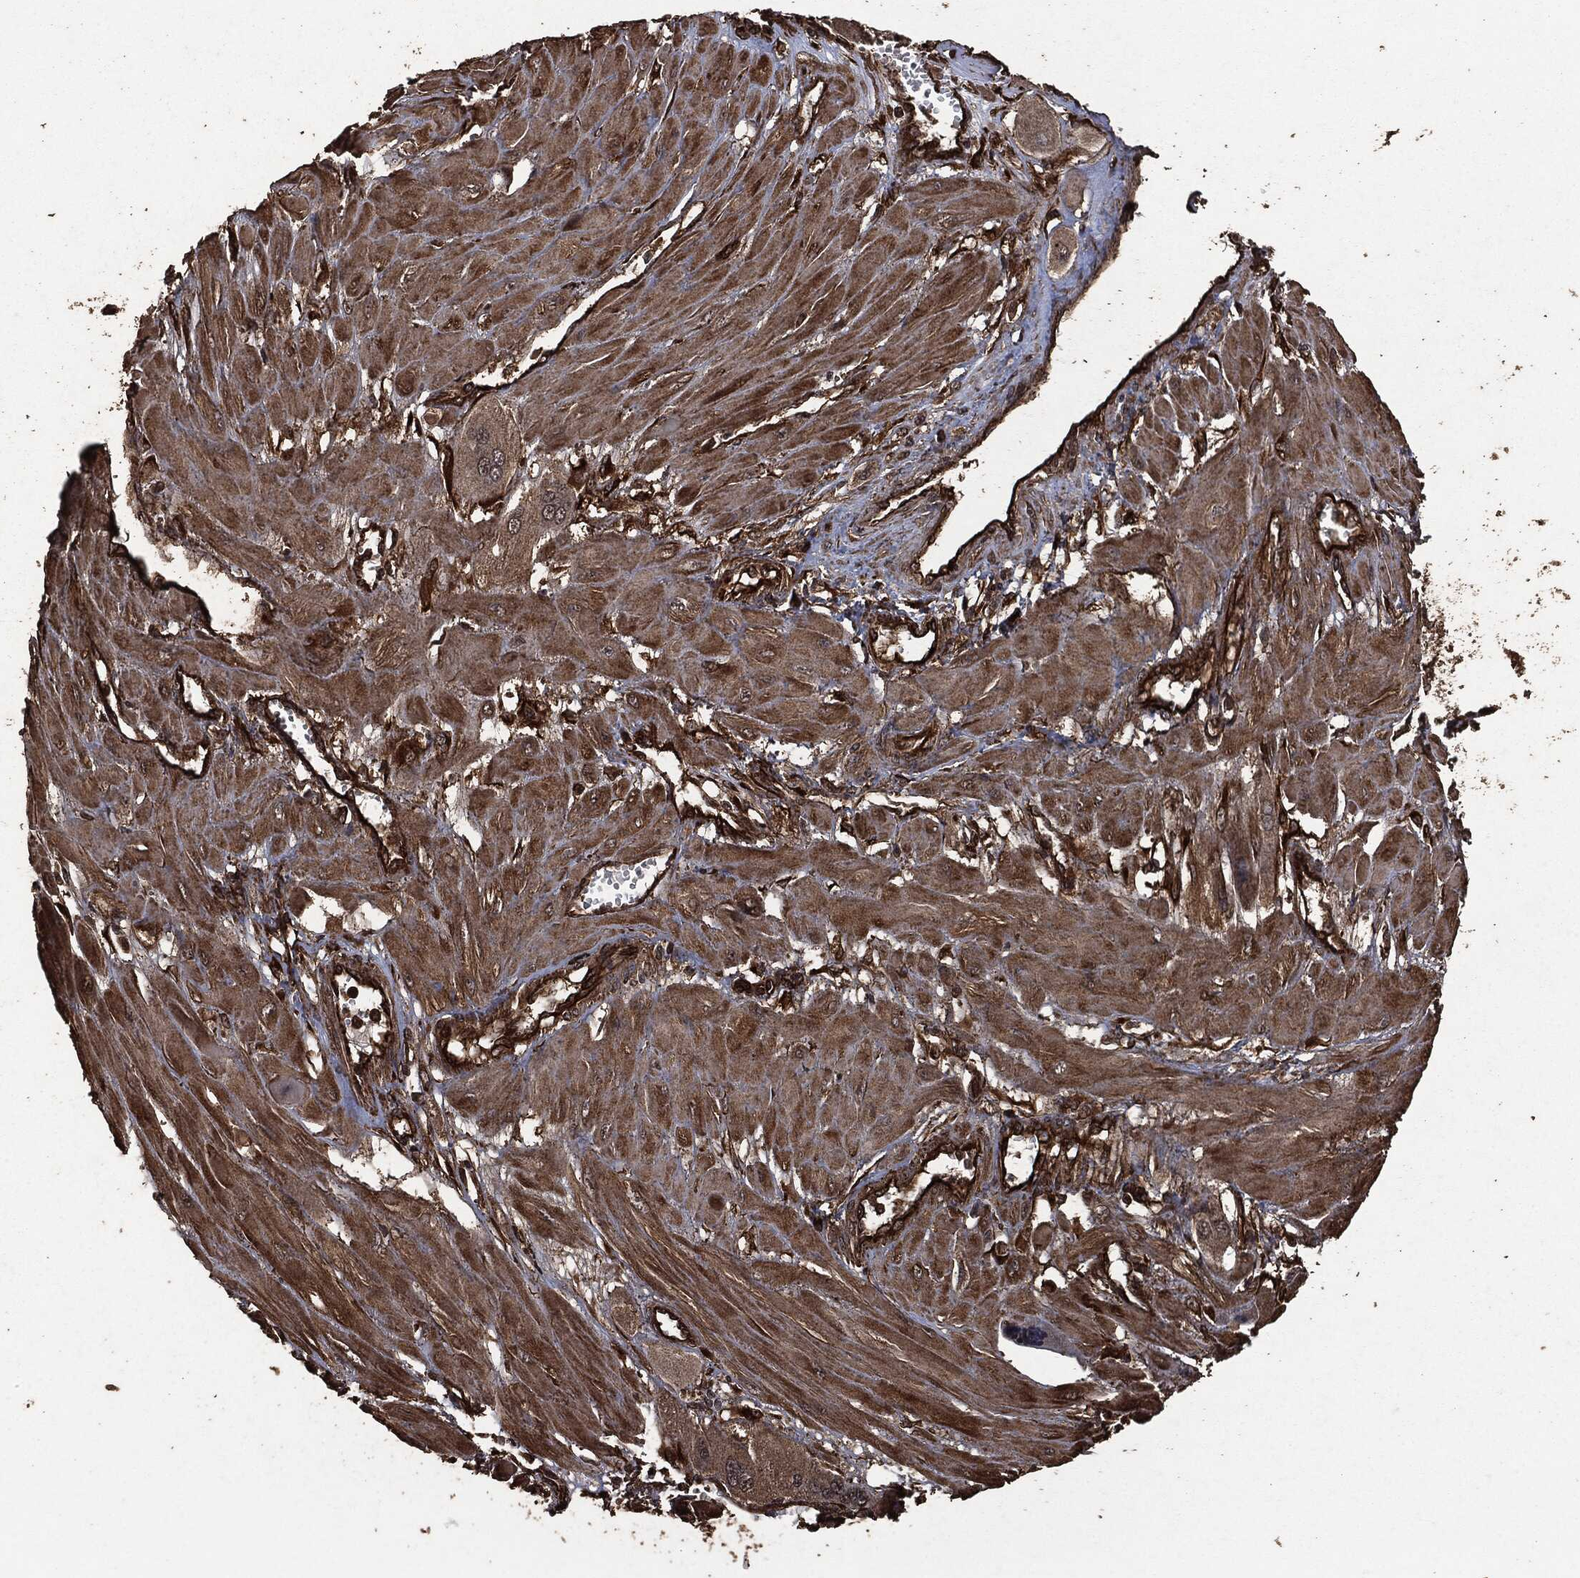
{"staining": {"intensity": "moderate", "quantity": "25%-75%", "location": "cytoplasmic/membranous"}, "tissue": "cervical cancer", "cell_type": "Tumor cells", "image_type": "cancer", "snomed": [{"axis": "morphology", "description": "Squamous cell carcinoma, NOS"}, {"axis": "topography", "description": "Cervix"}], "caption": "High-power microscopy captured an IHC micrograph of cervical cancer (squamous cell carcinoma), revealing moderate cytoplasmic/membranous positivity in approximately 25%-75% of tumor cells.", "gene": "HRAS", "patient": {"sex": "female", "age": 34}}